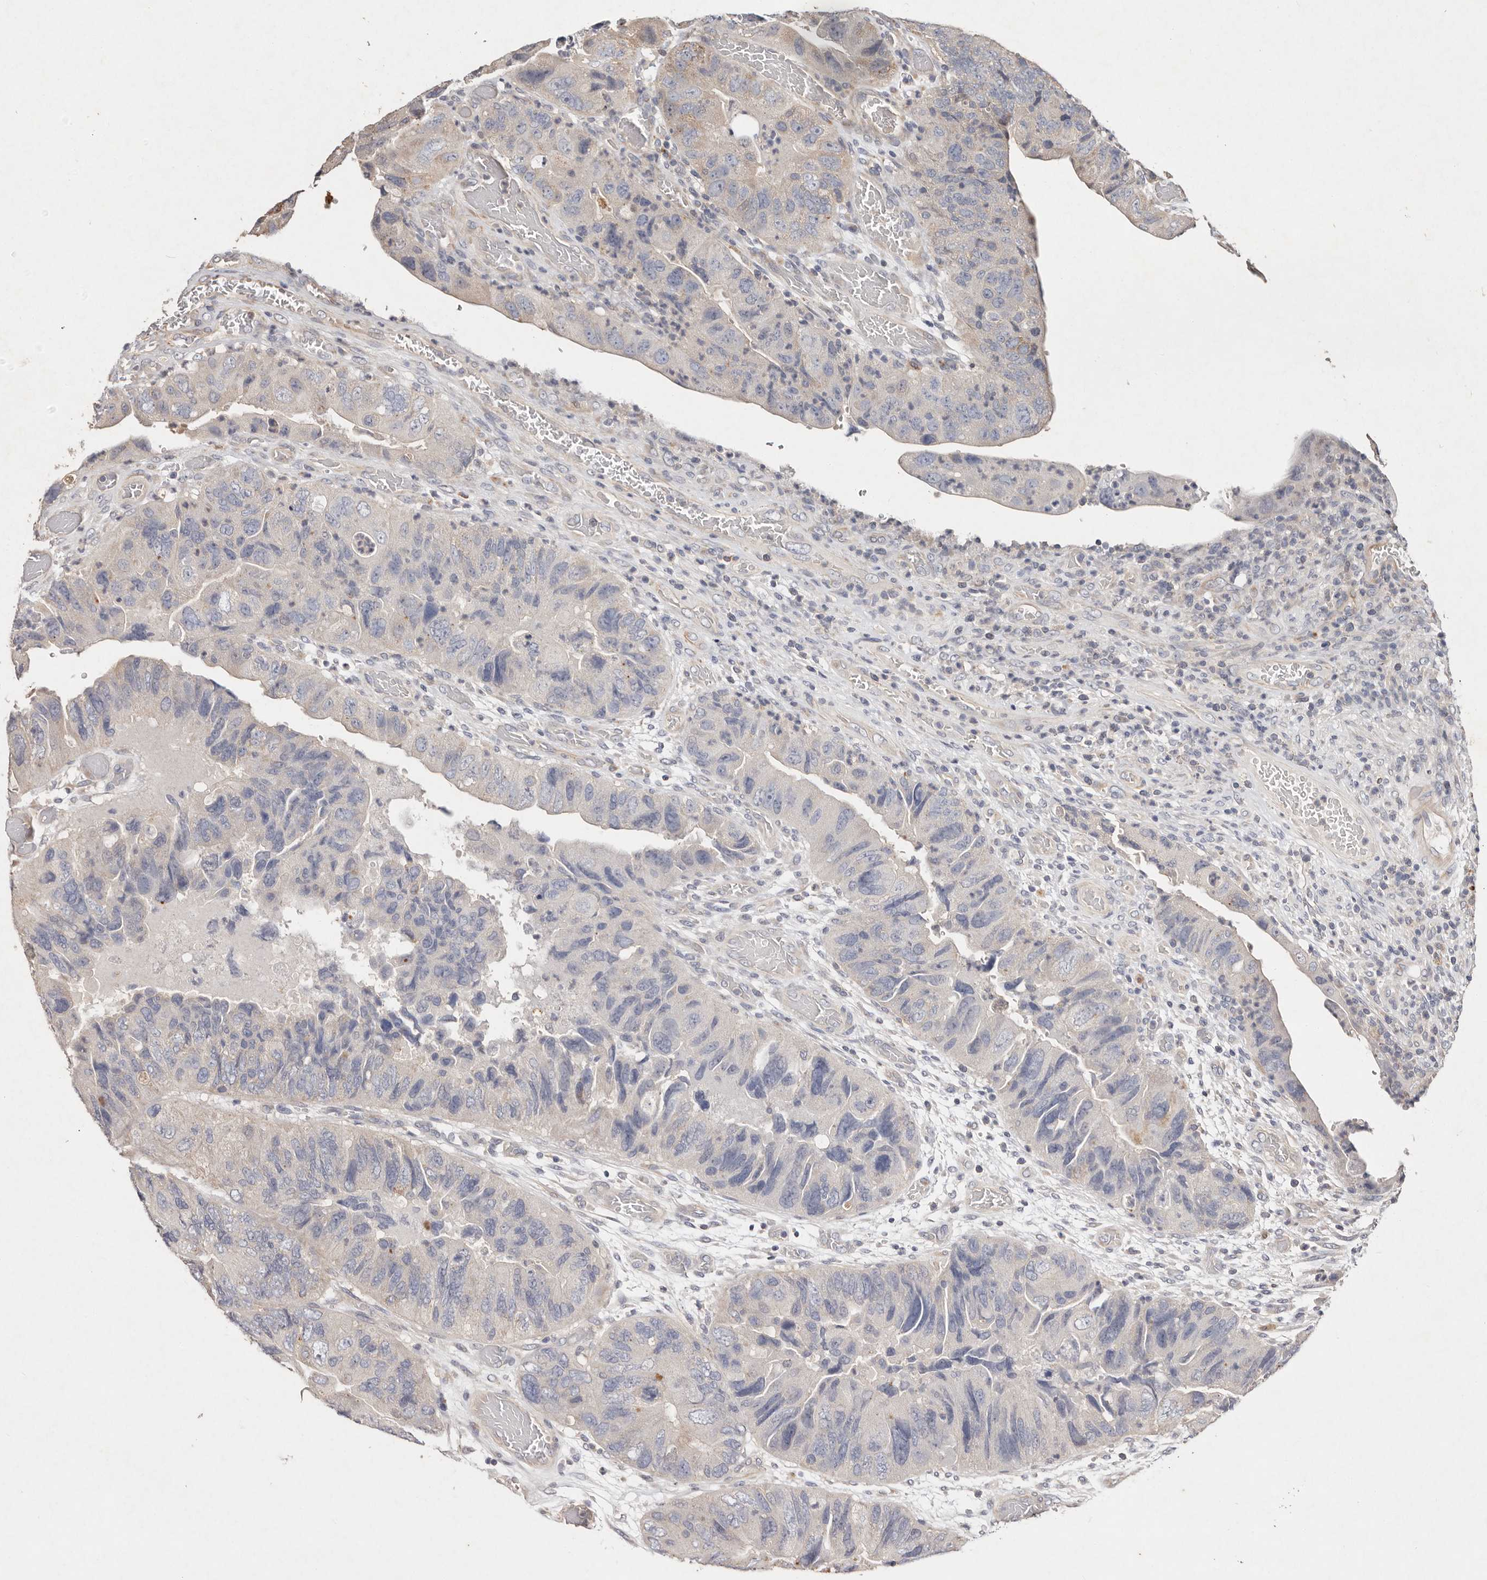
{"staining": {"intensity": "negative", "quantity": "none", "location": "none"}, "tissue": "colorectal cancer", "cell_type": "Tumor cells", "image_type": "cancer", "snomed": [{"axis": "morphology", "description": "Adenocarcinoma, NOS"}, {"axis": "topography", "description": "Rectum"}], "caption": "DAB immunohistochemical staining of colorectal cancer (adenocarcinoma) demonstrates no significant expression in tumor cells.", "gene": "THBS3", "patient": {"sex": "male", "age": 63}}